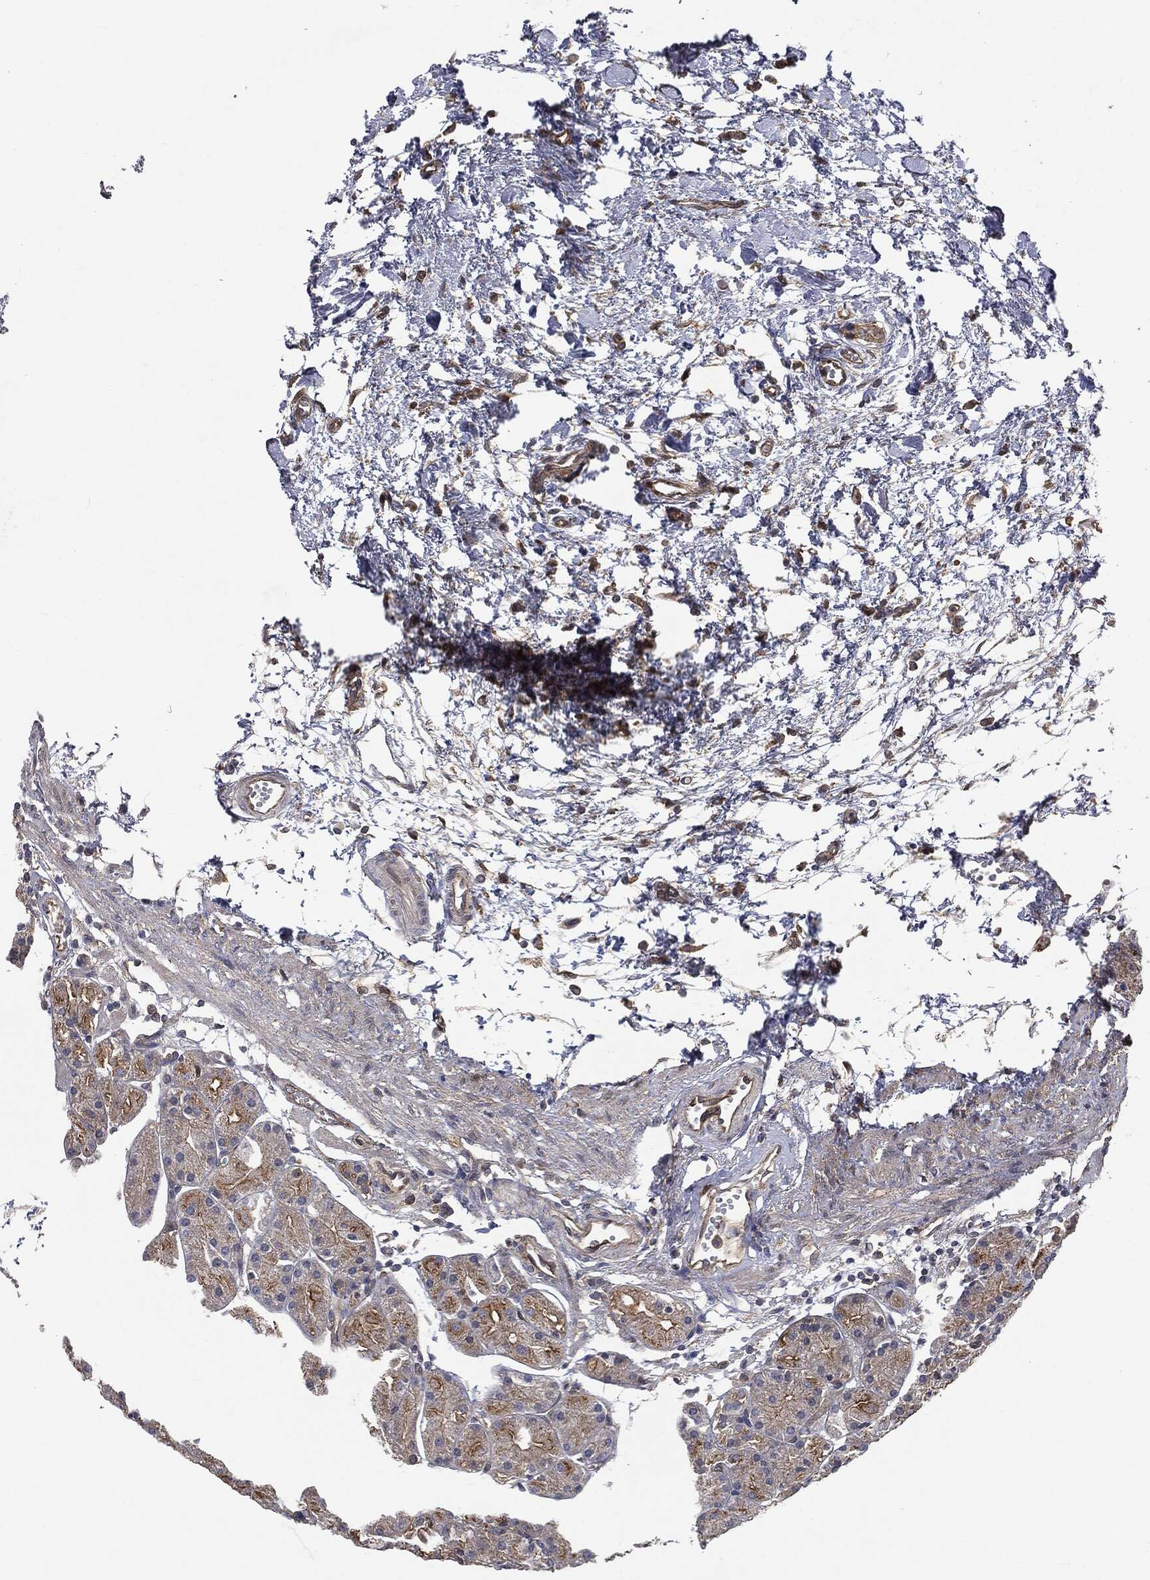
{"staining": {"intensity": "moderate", "quantity": "25%-75%", "location": "cytoplasmic/membranous"}, "tissue": "stomach", "cell_type": "Glandular cells", "image_type": "normal", "snomed": [{"axis": "morphology", "description": "Normal tissue, NOS"}, {"axis": "morphology", "description": "Adenocarcinoma, NOS"}, {"axis": "topography", "description": "Stomach"}], "caption": "IHC of unremarkable human stomach shows medium levels of moderate cytoplasmic/membranous positivity in approximately 25%-75% of glandular cells. Using DAB (brown) and hematoxylin (blue) stains, captured at high magnification using brightfield microscopy.", "gene": "EPS15L1", "patient": {"sex": "female", "age": 81}}